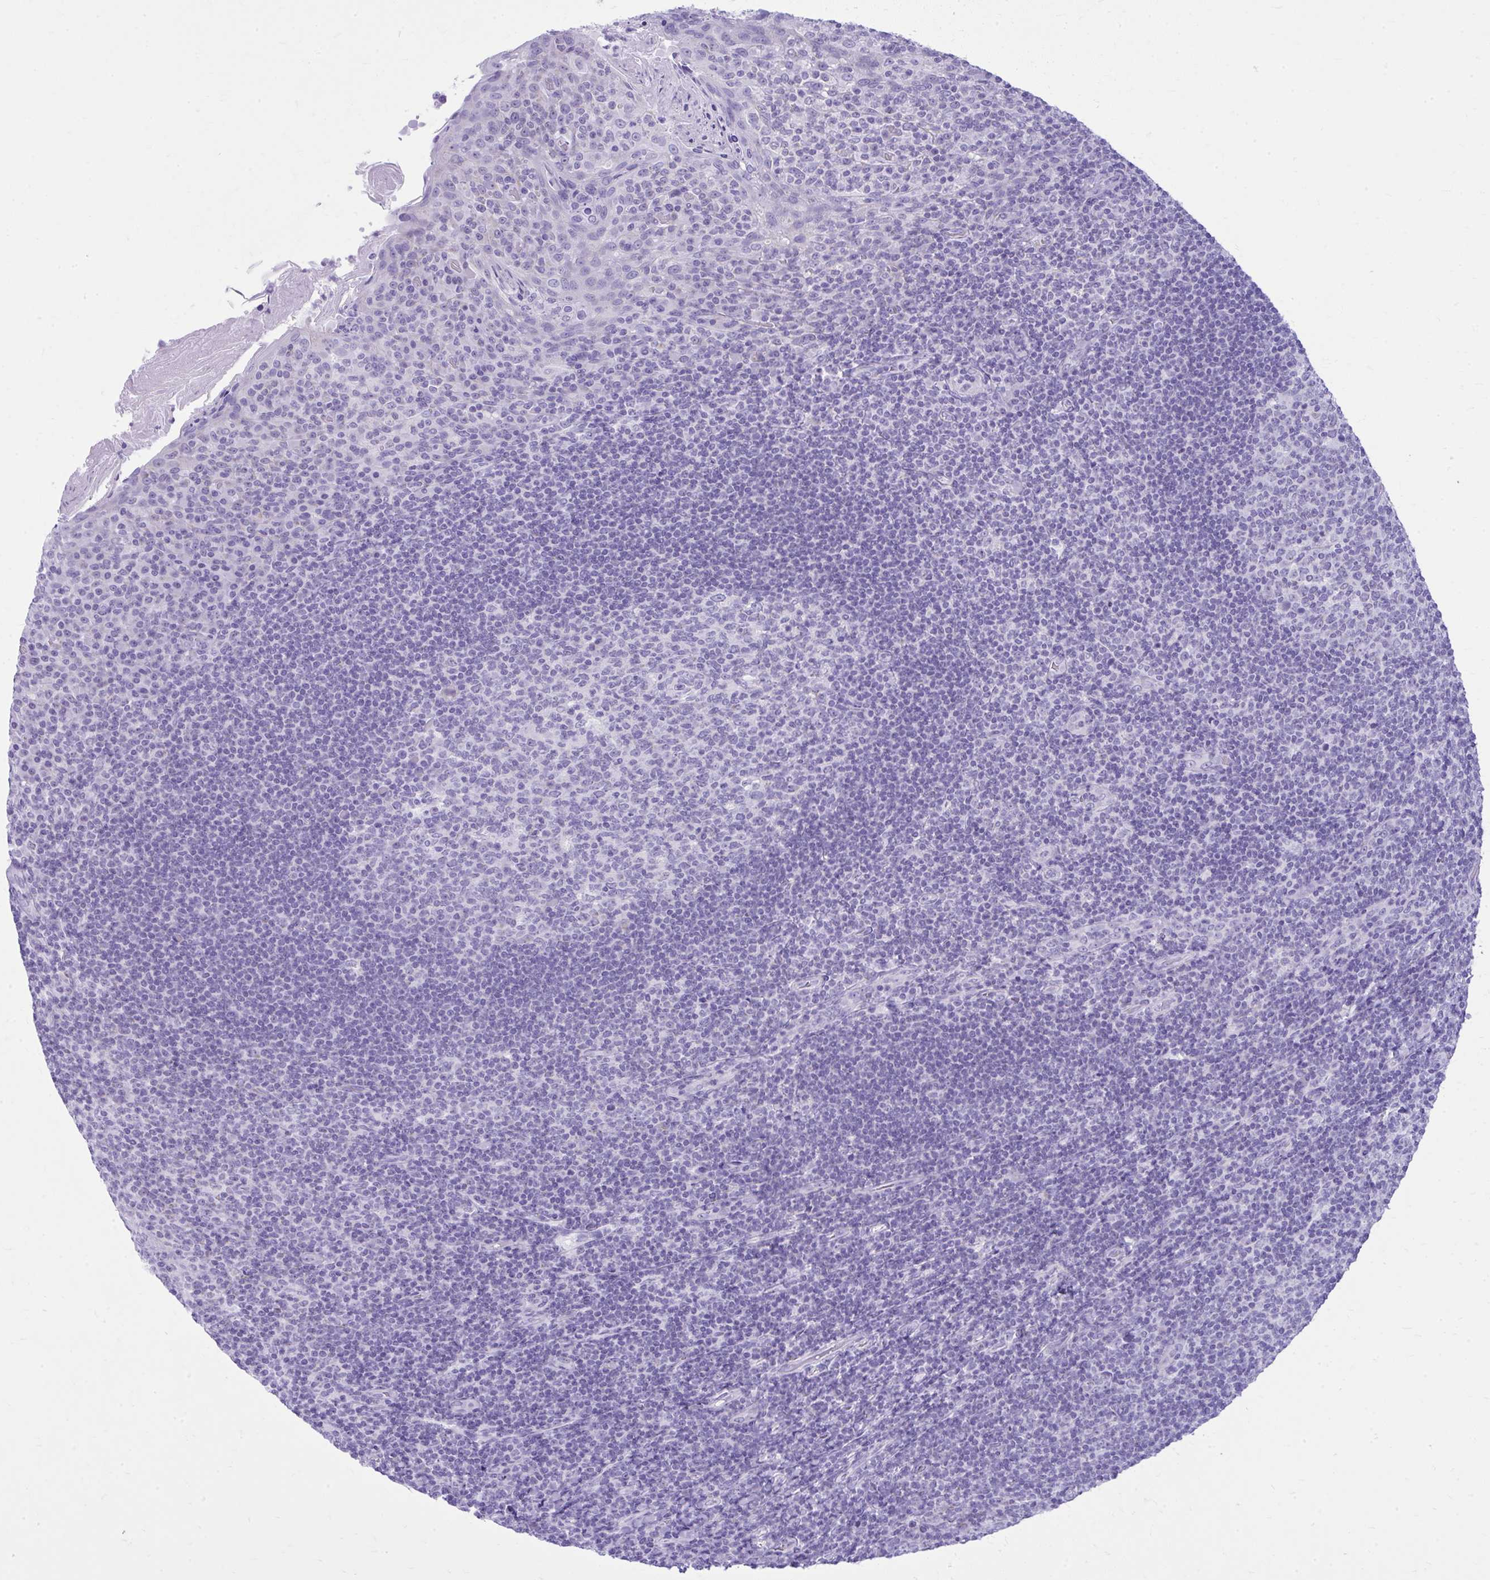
{"staining": {"intensity": "negative", "quantity": "none", "location": "none"}, "tissue": "tonsil", "cell_type": "Germinal center cells", "image_type": "normal", "snomed": [{"axis": "morphology", "description": "Normal tissue, NOS"}, {"axis": "topography", "description": "Tonsil"}], "caption": "IHC image of unremarkable tonsil stained for a protein (brown), which displays no expression in germinal center cells. (DAB immunohistochemistry (IHC), high magnification).", "gene": "RALYL", "patient": {"sex": "female", "age": 10}}